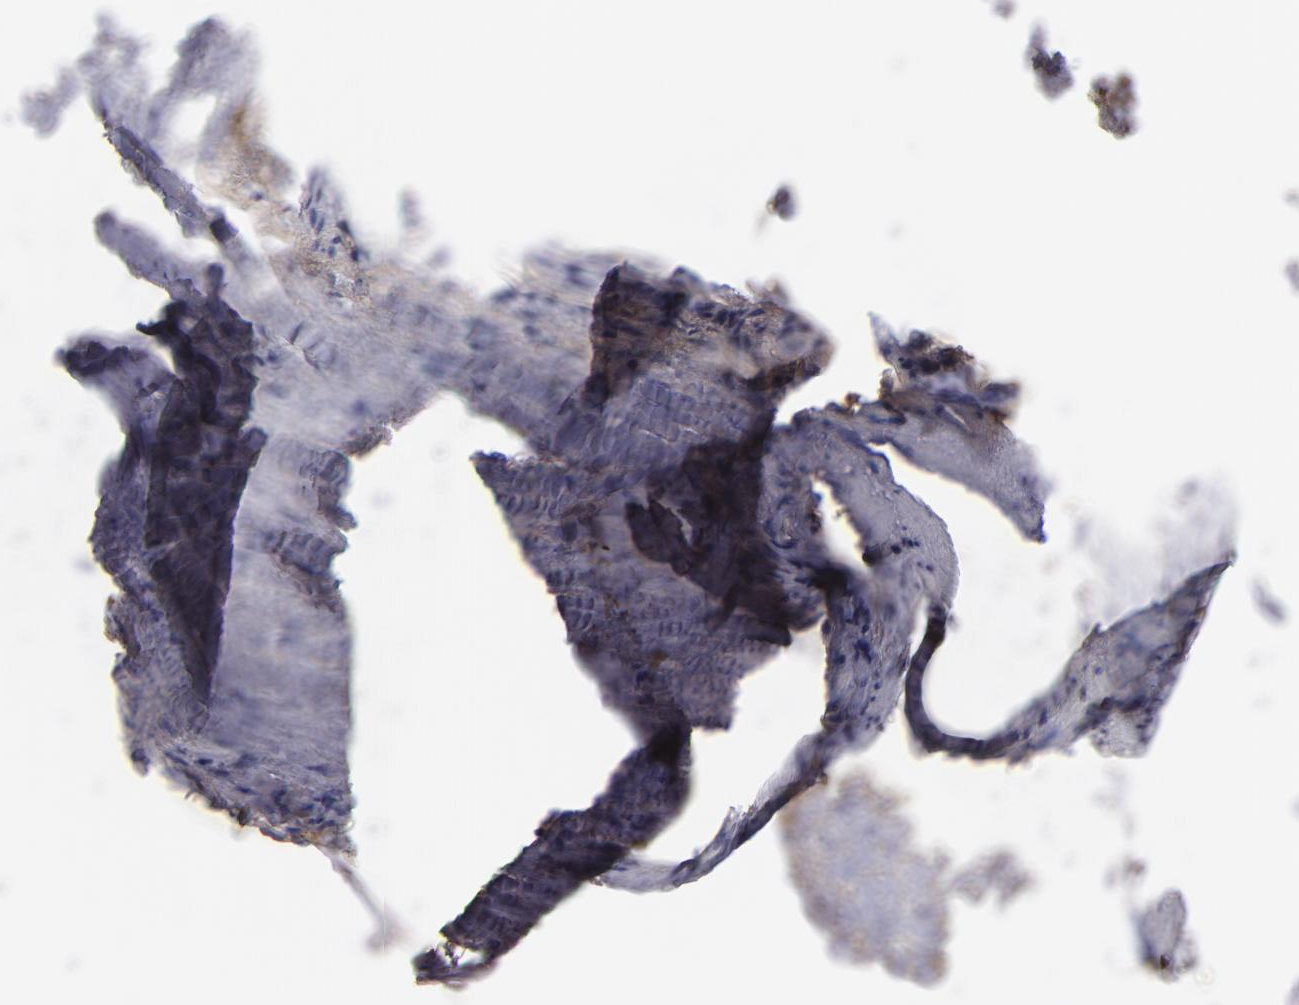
{"staining": {"intensity": "weak", "quantity": "<25%", "location": "cytoplasmic/membranous"}, "tissue": "colorectal cancer", "cell_type": "Tumor cells", "image_type": "cancer", "snomed": [{"axis": "morphology", "description": "Adenocarcinoma, NOS"}, {"axis": "topography", "description": "Colon"}], "caption": "Colorectal cancer (adenocarcinoma) was stained to show a protein in brown. There is no significant expression in tumor cells.", "gene": "FGB", "patient": {"sex": "female", "age": 55}}